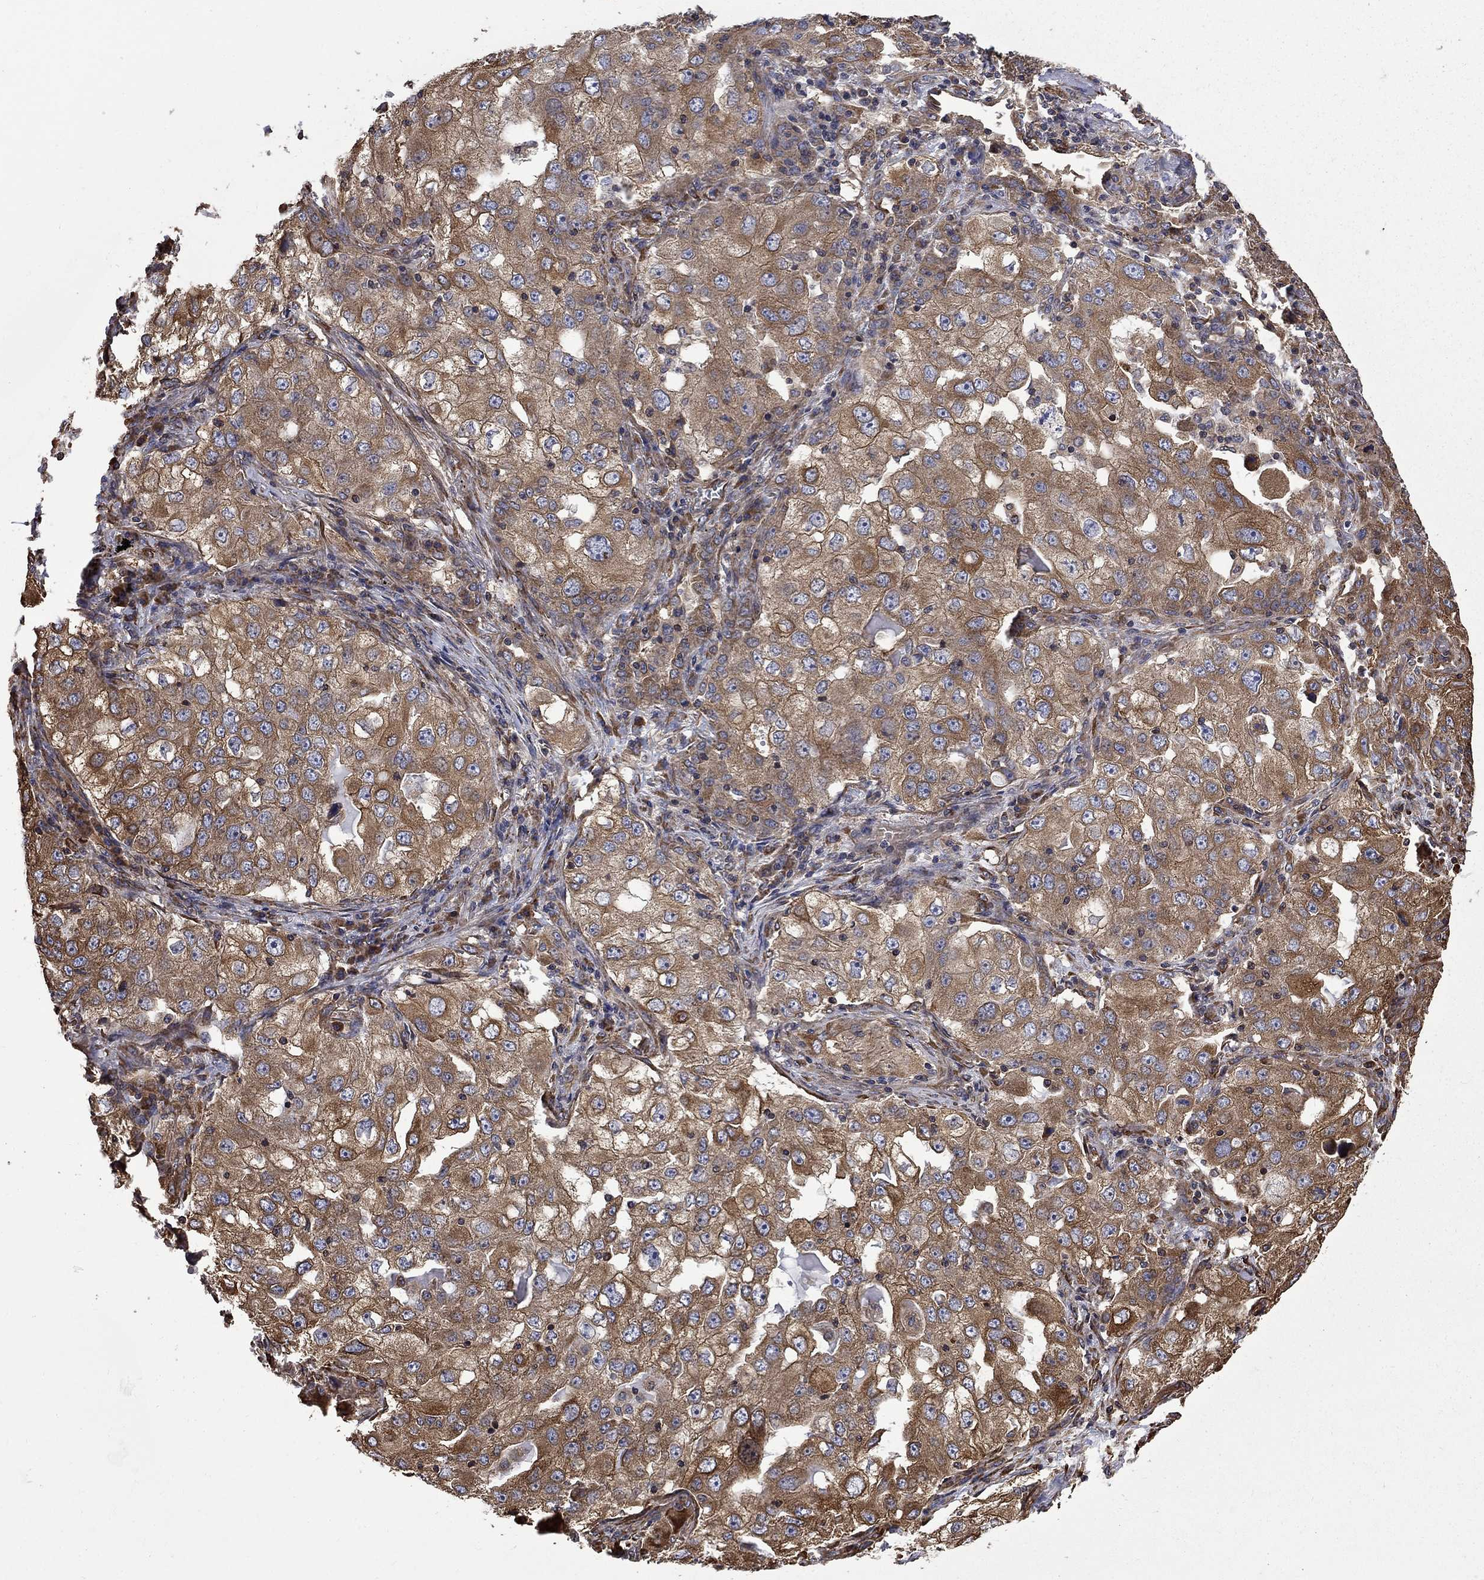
{"staining": {"intensity": "moderate", "quantity": ">75%", "location": "cytoplasmic/membranous"}, "tissue": "lung cancer", "cell_type": "Tumor cells", "image_type": "cancer", "snomed": [{"axis": "morphology", "description": "Adenocarcinoma, NOS"}, {"axis": "topography", "description": "Lung"}], "caption": "Human lung cancer (adenocarcinoma) stained with a brown dye shows moderate cytoplasmic/membranous positive positivity in approximately >75% of tumor cells.", "gene": "CUTC", "patient": {"sex": "female", "age": 61}}